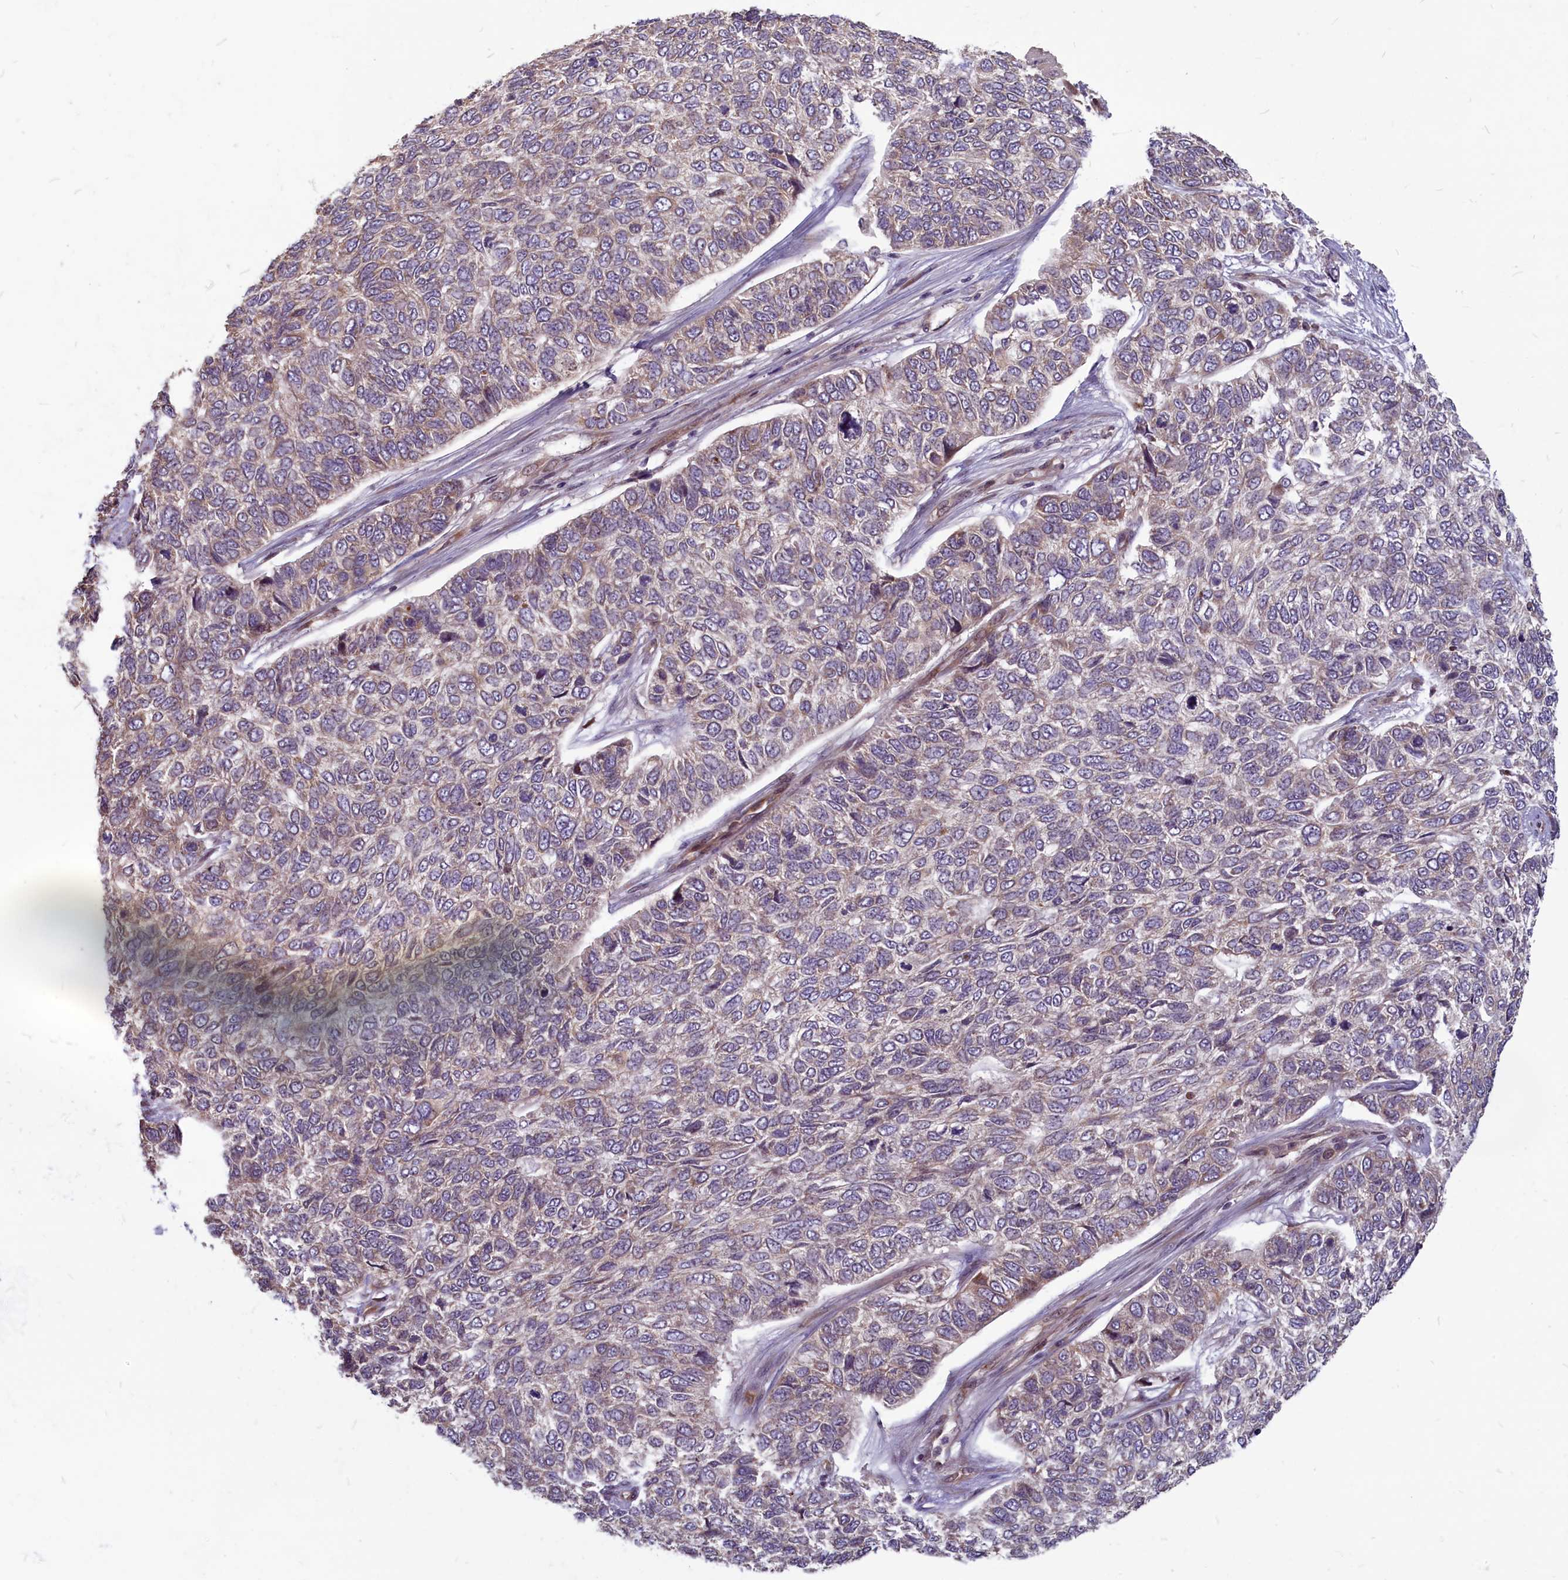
{"staining": {"intensity": "weak", "quantity": "25%-75%", "location": "cytoplasmic/membranous"}, "tissue": "skin cancer", "cell_type": "Tumor cells", "image_type": "cancer", "snomed": [{"axis": "morphology", "description": "Basal cell carcinoma"}, {"axis": "topography", "description": "Skin"}], "caption": "Basal cell carcinoma (skin) tissue displays weak cytoplasmic/membranous staining in approximately 25%-75% of tumor cells (Brightfield microscopy of DAB IHC at high magnification).", "gene": "MYCBP", "patient": {"sex": "female", "age": 65}}